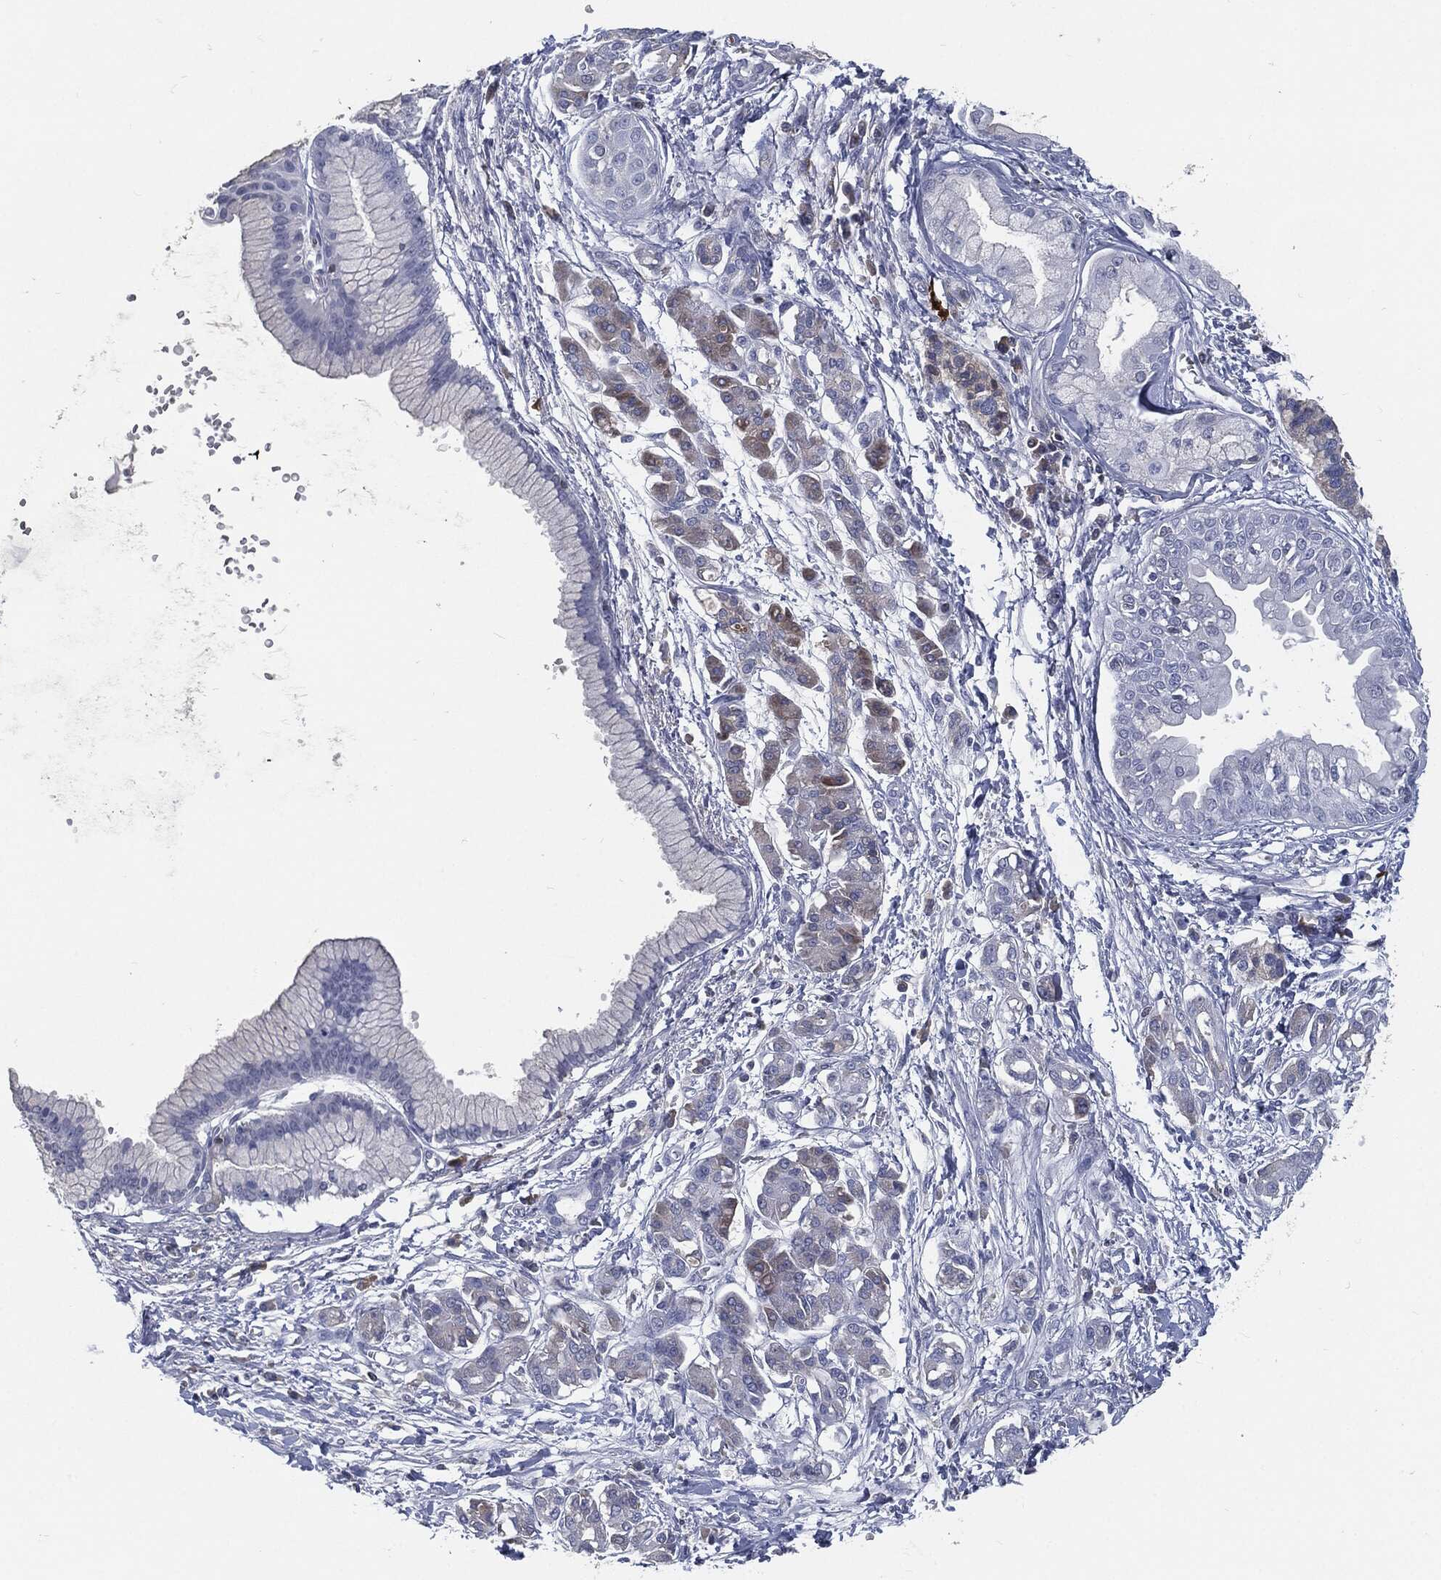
{"staining": {"intensity": "weak", "quantity": "<25%", "location": "cytoplasmic/membranous"}, "tissue": "pancreatic cancer", "cell_type": "Tumor cells", "image_type": "cancer", "snomed": [{"axis": "morphology", "description": "Adenocarcinoma, NOS"}, {"axis": "topography", "description": "Pancreas"}], "caption": "DAB (3,3'-diaminobenzidine) immunohistochemical staining of human pancreatic cancer (adenocarcinoma) exhibits no significant positivity in tumor cells.", "gene": "MST1", "patient": {"sex": "male", "age": 72}}